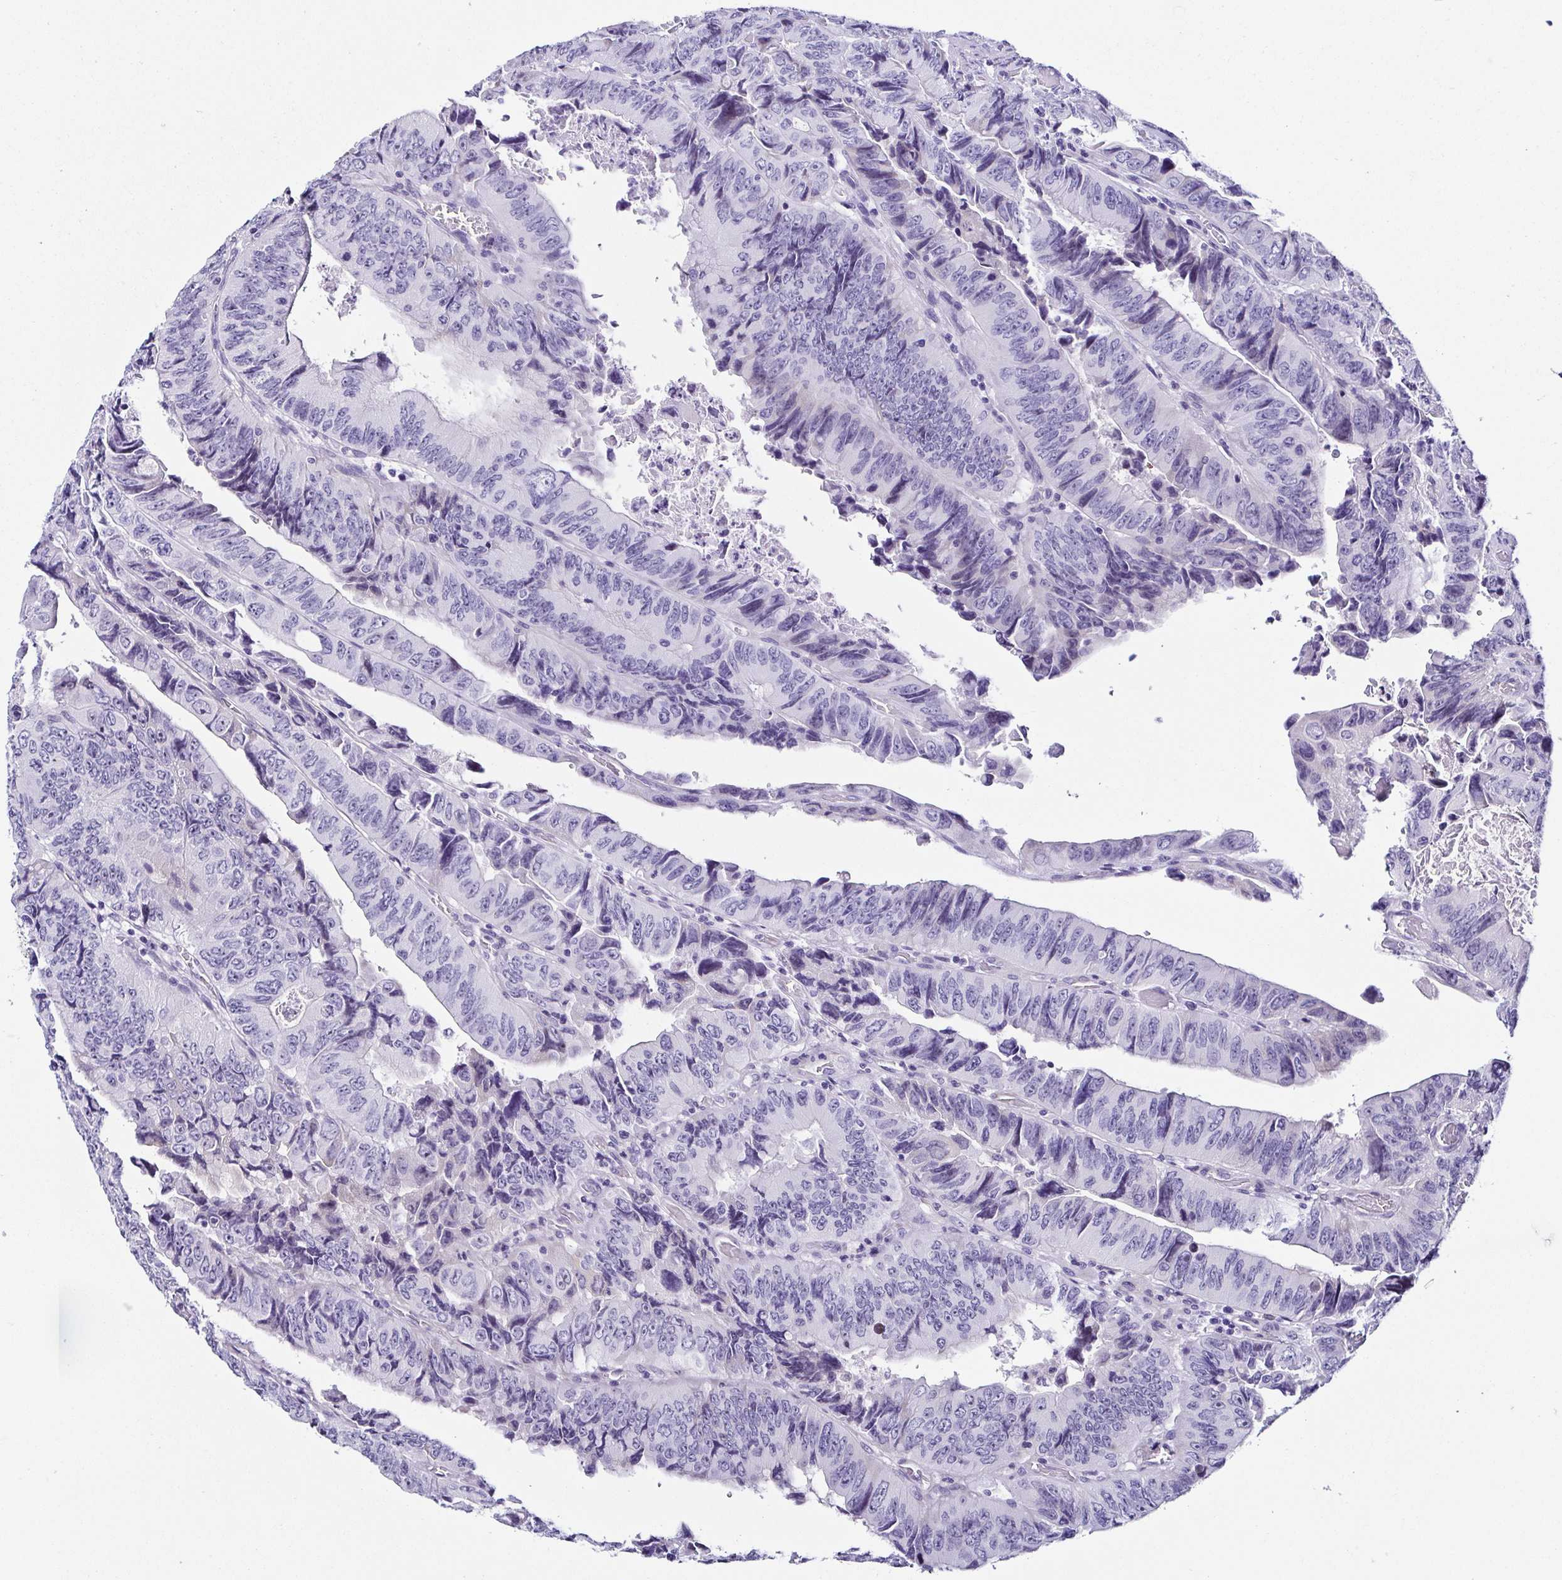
{"staining": {"intensity": "negative", "quantity": "none", "location": "none"}, "tissue": "colorectal cancer", "cell_type": "Tumor cells", "image_type": "cancer", "snomed": [{"axis": "morphology", "description": "Adenocarcinoma, NOS"}, {"axis": "topography", "description": "Colon"}], "caption": "Colorectal cancer (adenocarcinoma) stained for a protein using IHC exhibits no staining tumor cells.", "gene": "TNNT2", "patient": {"sex": "female", "age": 84}}